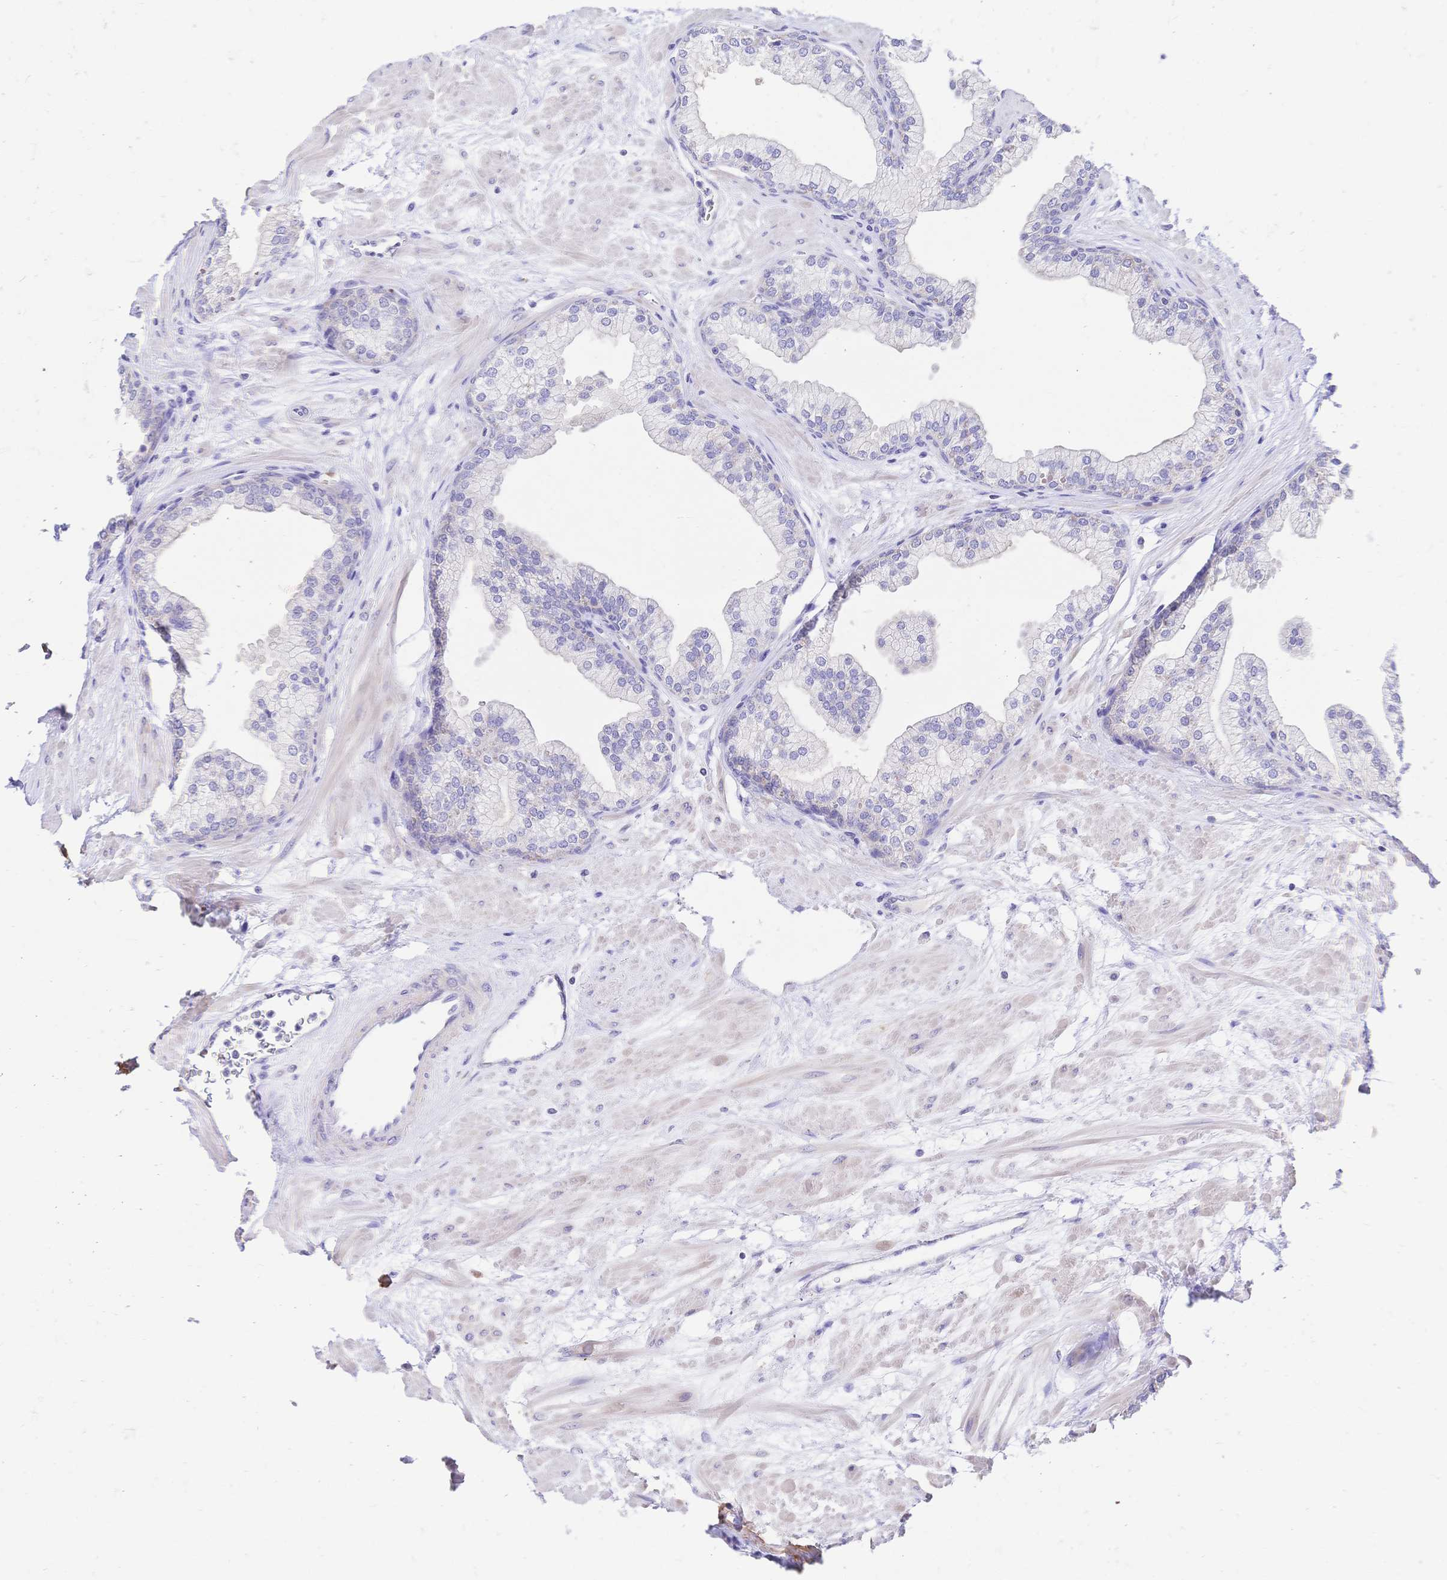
{"staining": {"intensity": "weak", "quantity": "<25%", "location": "cytoplasmic/membranous"}, "tissue": "prostate", "cell_type": "Glandular cells", "image_type": "normal", "snomed": [{"axis": "morphology", "description": "Normal tissue, NOS"}, {"axis": "topography", "description": "Prostate"}, {"axis": "topography", "description": "Peripheral nerve tissue"}], "caption": "DAB immunohistochemical staining of benign human prostate demonstrates no significant positivity in glandular cells. (Brightfield microscopy of DAB immunohistochemistry at high magnification).", "gene": "CLEC18A", "patient": {"sex": "male", "age": 61}}